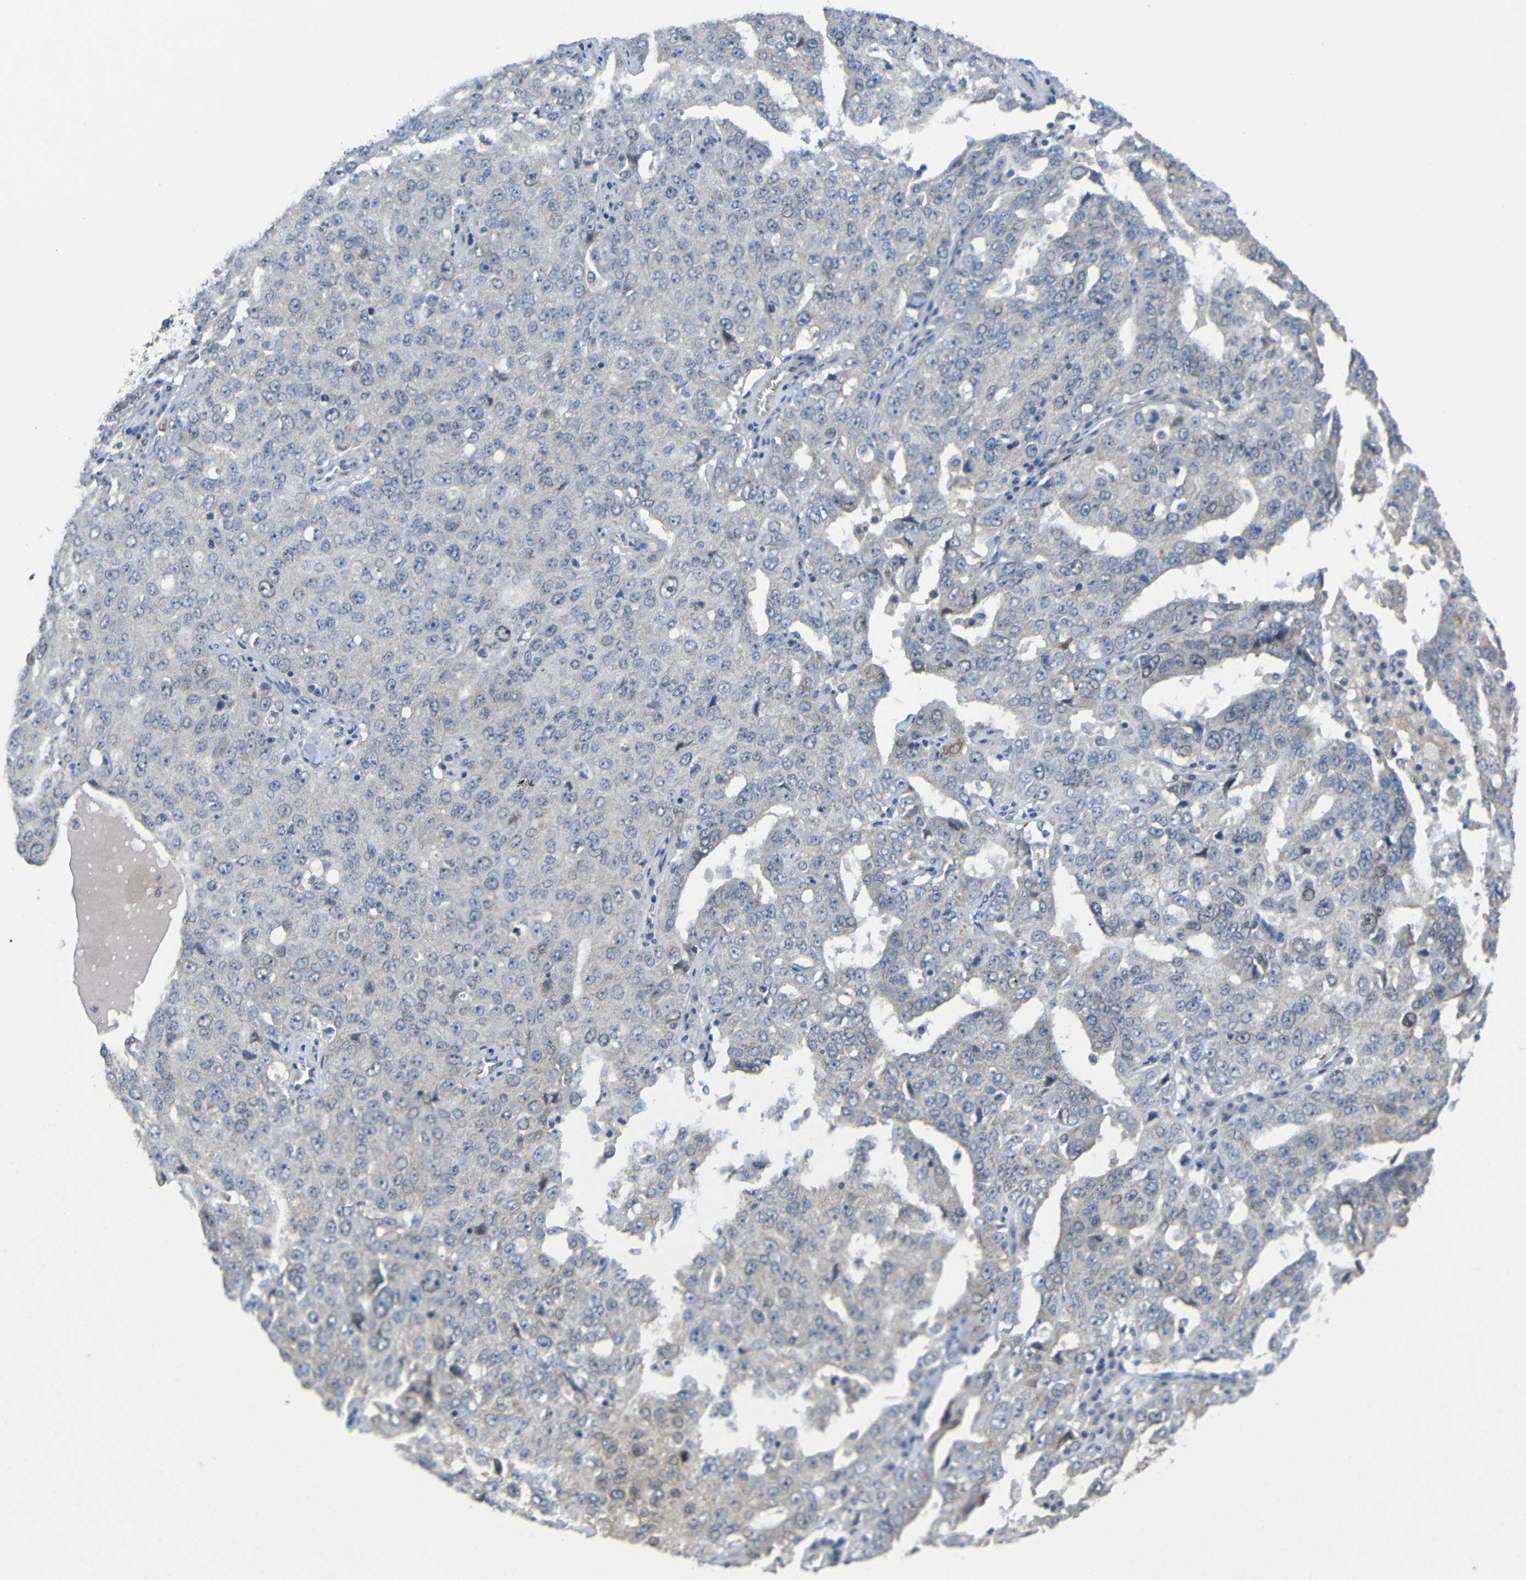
{"staining": {"intensity": "negative", "quantity": "none", "location": "none"}, "tissue": "ovarian cancer", "cell_type": "Tumor cells", "image_type": "cancer", "snomed": [{"axis": "morphology", "description": "Carcinoma, endometroid"}, {"axis": "topography", "description": "Ovary"}], "caption": "A high-resolution micrograph shows immunohistochemistry staining of ovarian endometroid carcinoma, which displays no significant positivity in tumor cells.", "gene": "CMTM1", "patient": {"sex": "female", "age": 62}}